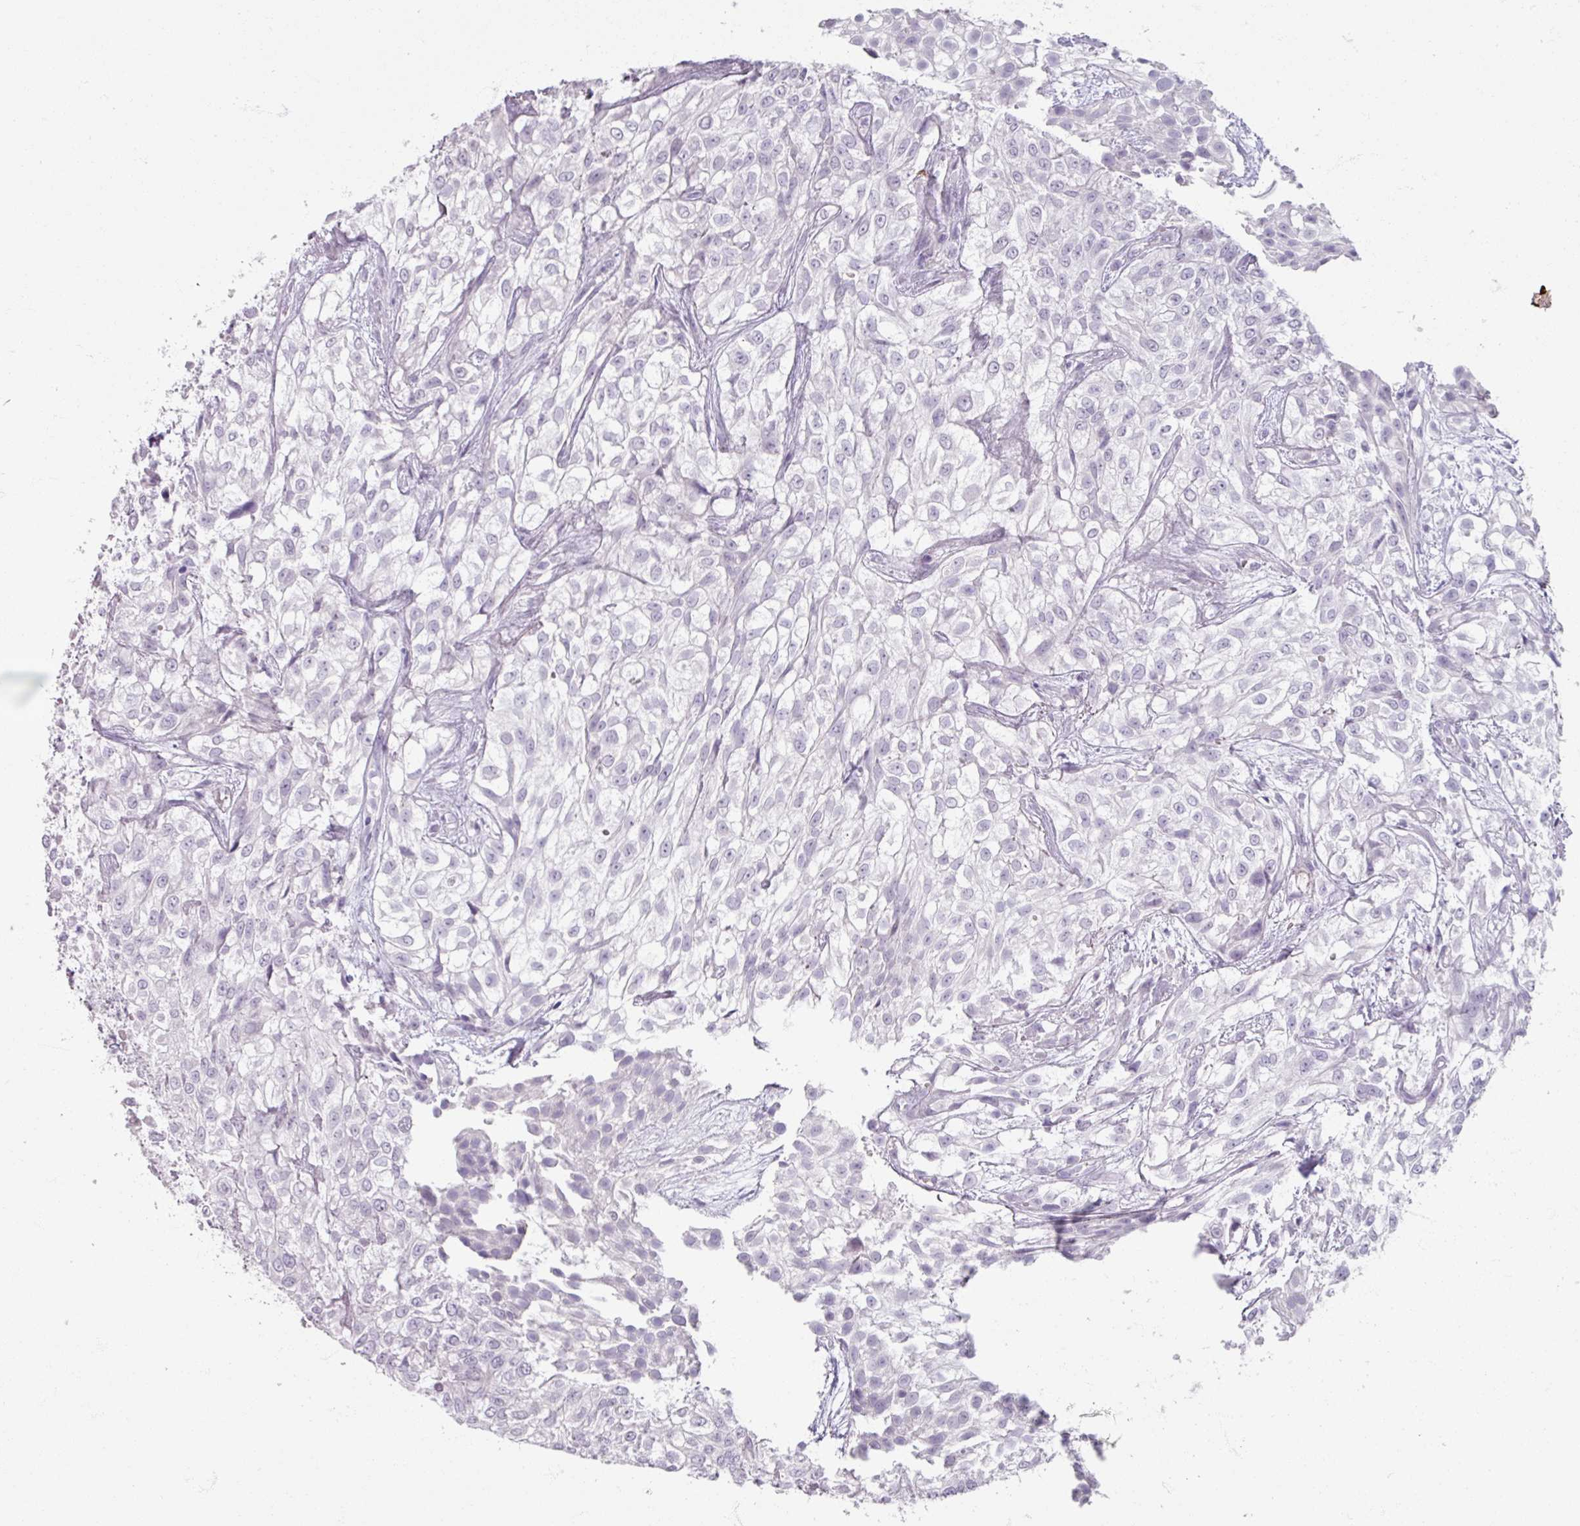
{"staining": {"intensity": "negative", "quantity": "none", "location": "none"}, "tissue": "urothelial cancer", "cell_type": "Tumor cells", "image_type": "cancer", "snomed": [{"axis": "morphology", "description": "Urothelial carcinoma, High grade"}, {"axis": "topography", "description": "Urinary bladder"}], "caption": "IHC micrograph of neoplastic tissue: human urothelial cancer stained with DAB (3,3'-diaminobenzidine) exhibits no significant protein expression in tumor cells.", "gene": "TG", "patient": {"sex": "male", "age": 56}}